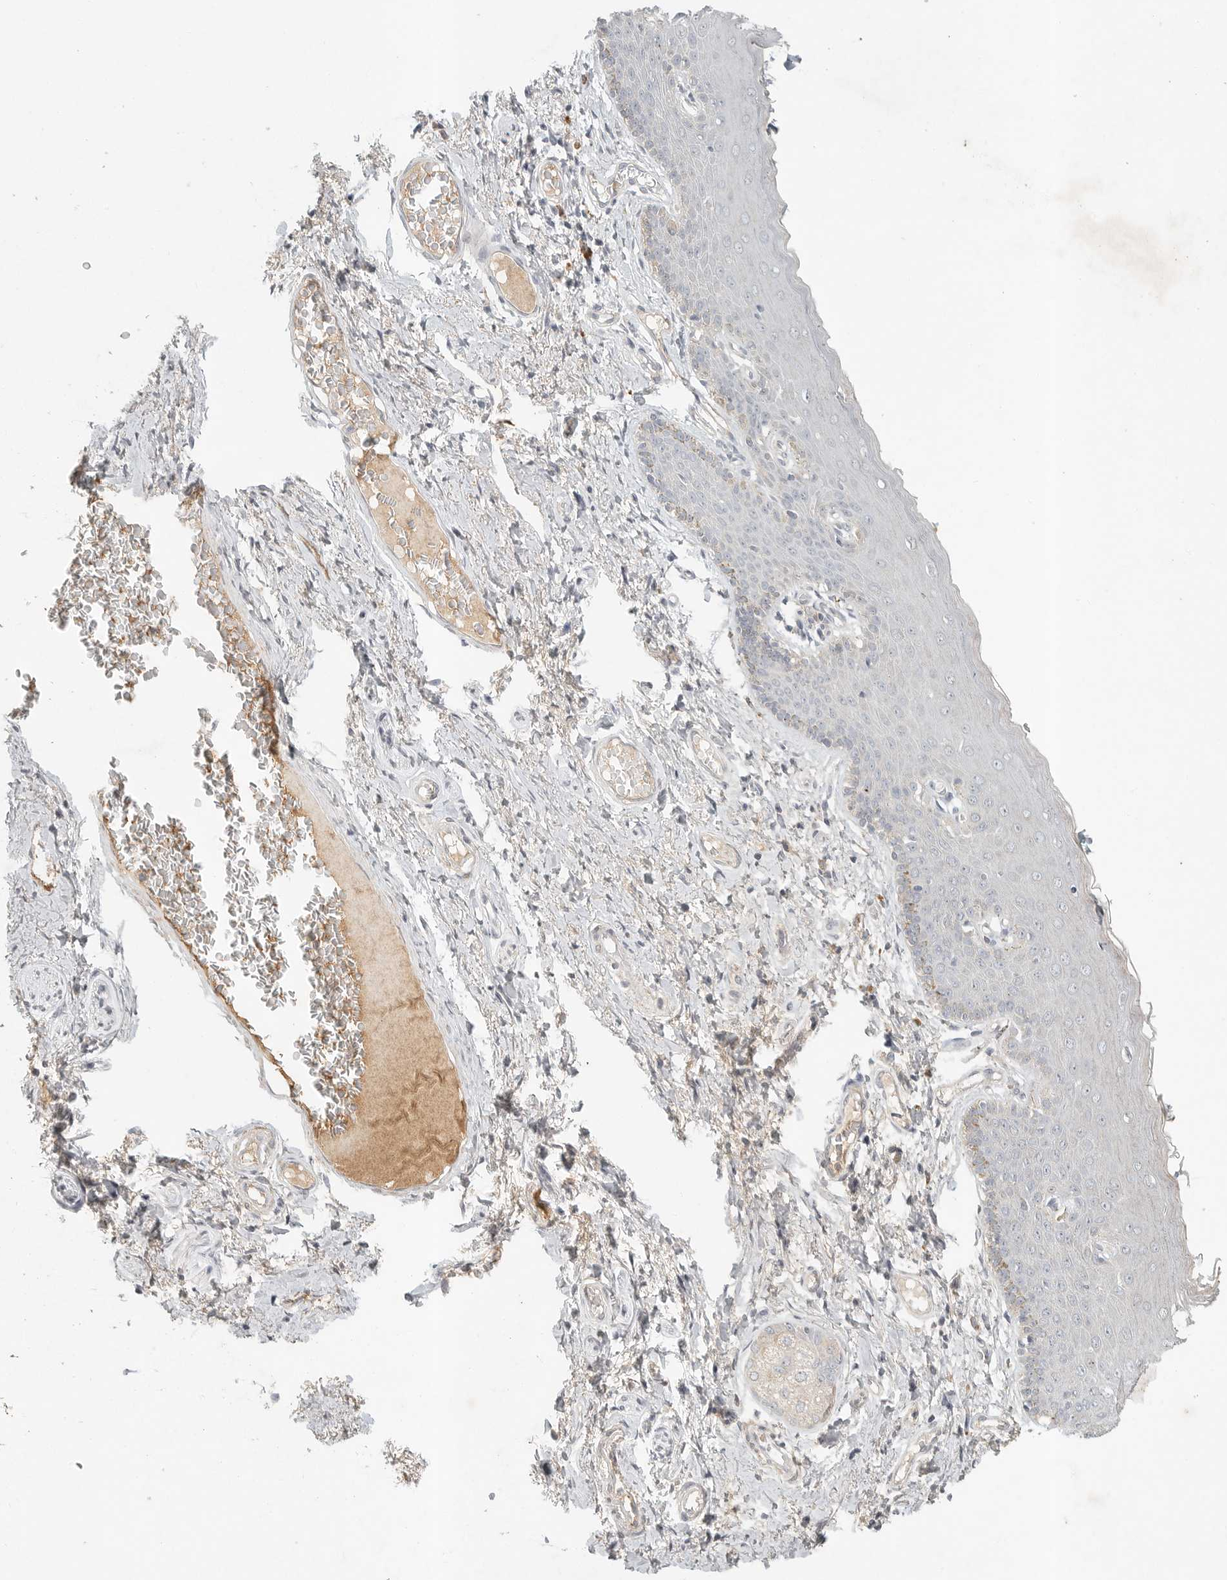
{"staining": {"intensity": "weak", "quantity": "<25%", "location": "cytoplasmic/membranous"}, "tissue": "skin", "cell_type": "Epidermal cells", "image_type": "normal", "snomed": [{"axis": "morphology", "description": "Normal tissue, NOS"}, {"axis": "topography", "description": "Vulva"}], "caption": "Immunohistochemistry (IHC) of normal skin reveals no expression in epidermal cells.", "gene": "SLC25A36", "patient": {"sex": "female", "age": 66}}